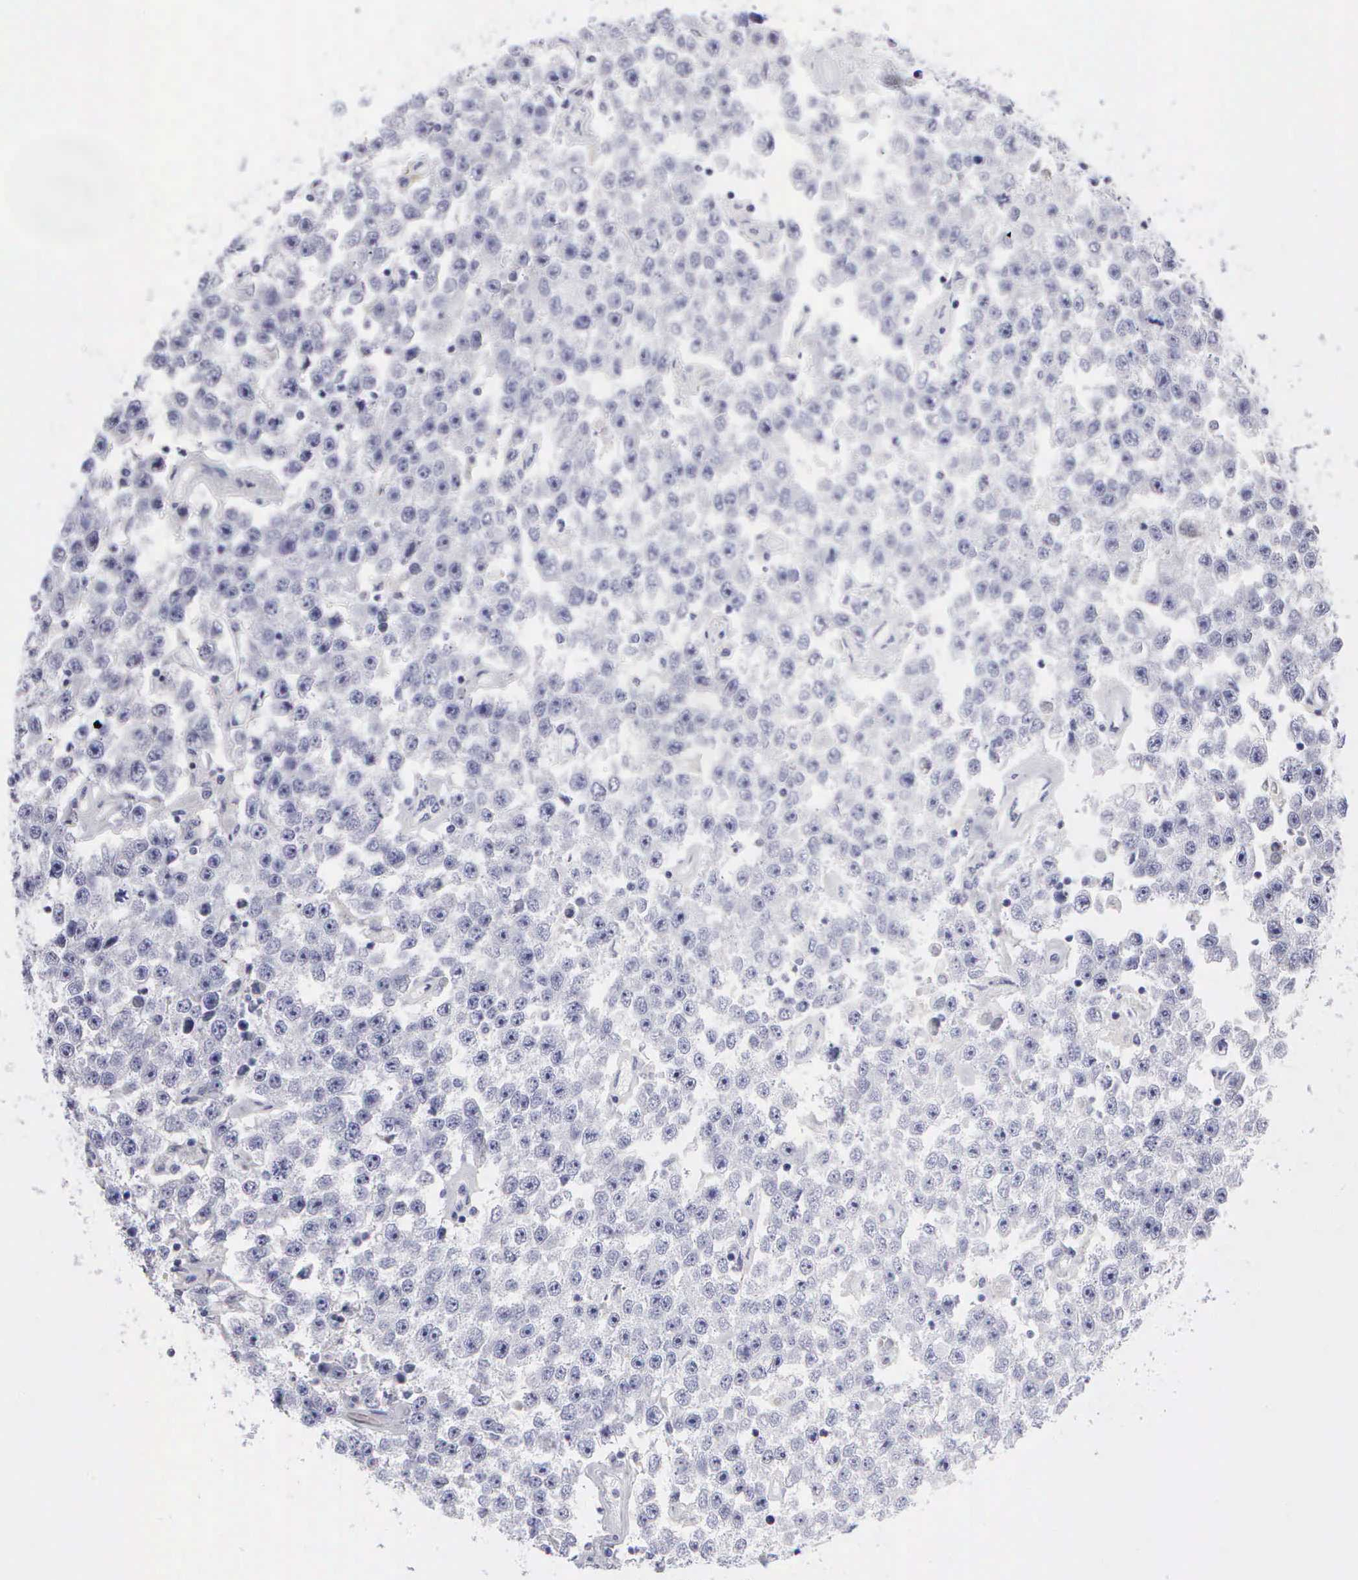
{"staining": {"intensity": "negative", "quantity": "none", "location": "none"}, "tissue": "testis cancer", "cell_type": "Tumor cells", "image_type": "cancer", "snomed": [{"axis": "morphology", "description": "Seminoma, NOS"}, {"axis": "topography", "description": "Testis"}], "caption": "IHC histopathology image of testis cancer (seminoma) stained for a protein (brown), which shows no positivity in tumor cells.", "gene": "CYP19A1", "patient": {"sex": "male", "age": 52}}